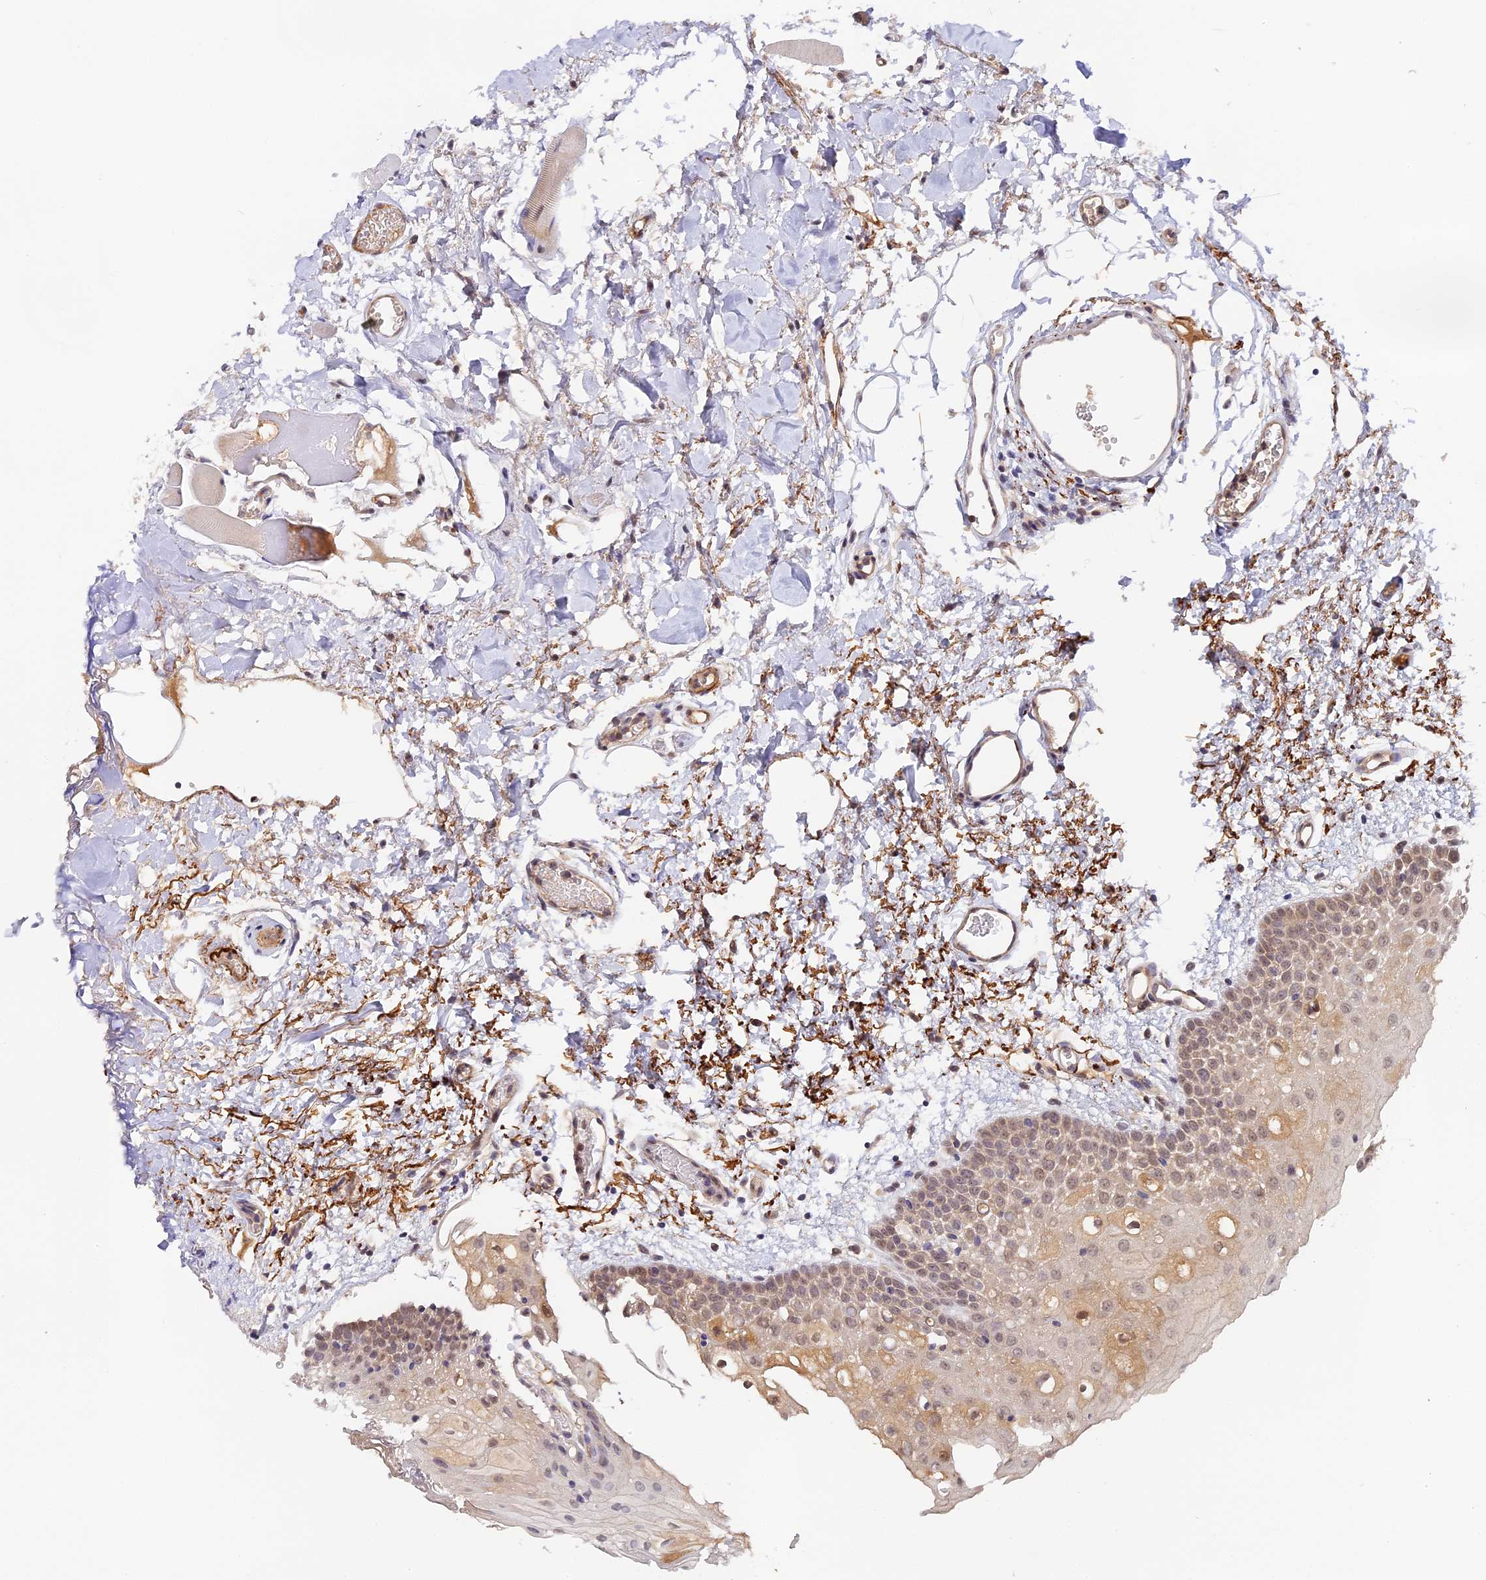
{"staining": {"intensity": "moderate", "quantity": "25%-75%", "location": "cytoplasmic/membranous,nuclear"}, "tissue": "oral mucosa", "cell_type": "Squamous epithelial cells", "image_type": "normal", "snomed": [{"axis": "morphology", "description": "Normal tissue, NOS"}, {"axis": "topography", "description": "Oral tissue"}, {"axis": "topography", "description": "Tounge, NOS"}], "caption": "The histopathology image displays staining of benign oral mucosa, revealing moderate cytoplasmic/membranous,nuclear protein staining (brown color) within squamous epithelial cells. (Stains: DAB (3,3'-diaminobenzidine) in brown, nuclei in blue, Microscopy: brightfield microscopy at high magnification).", "gene": "IMPACT", "patient": {"sex": "female", "age": 73}}